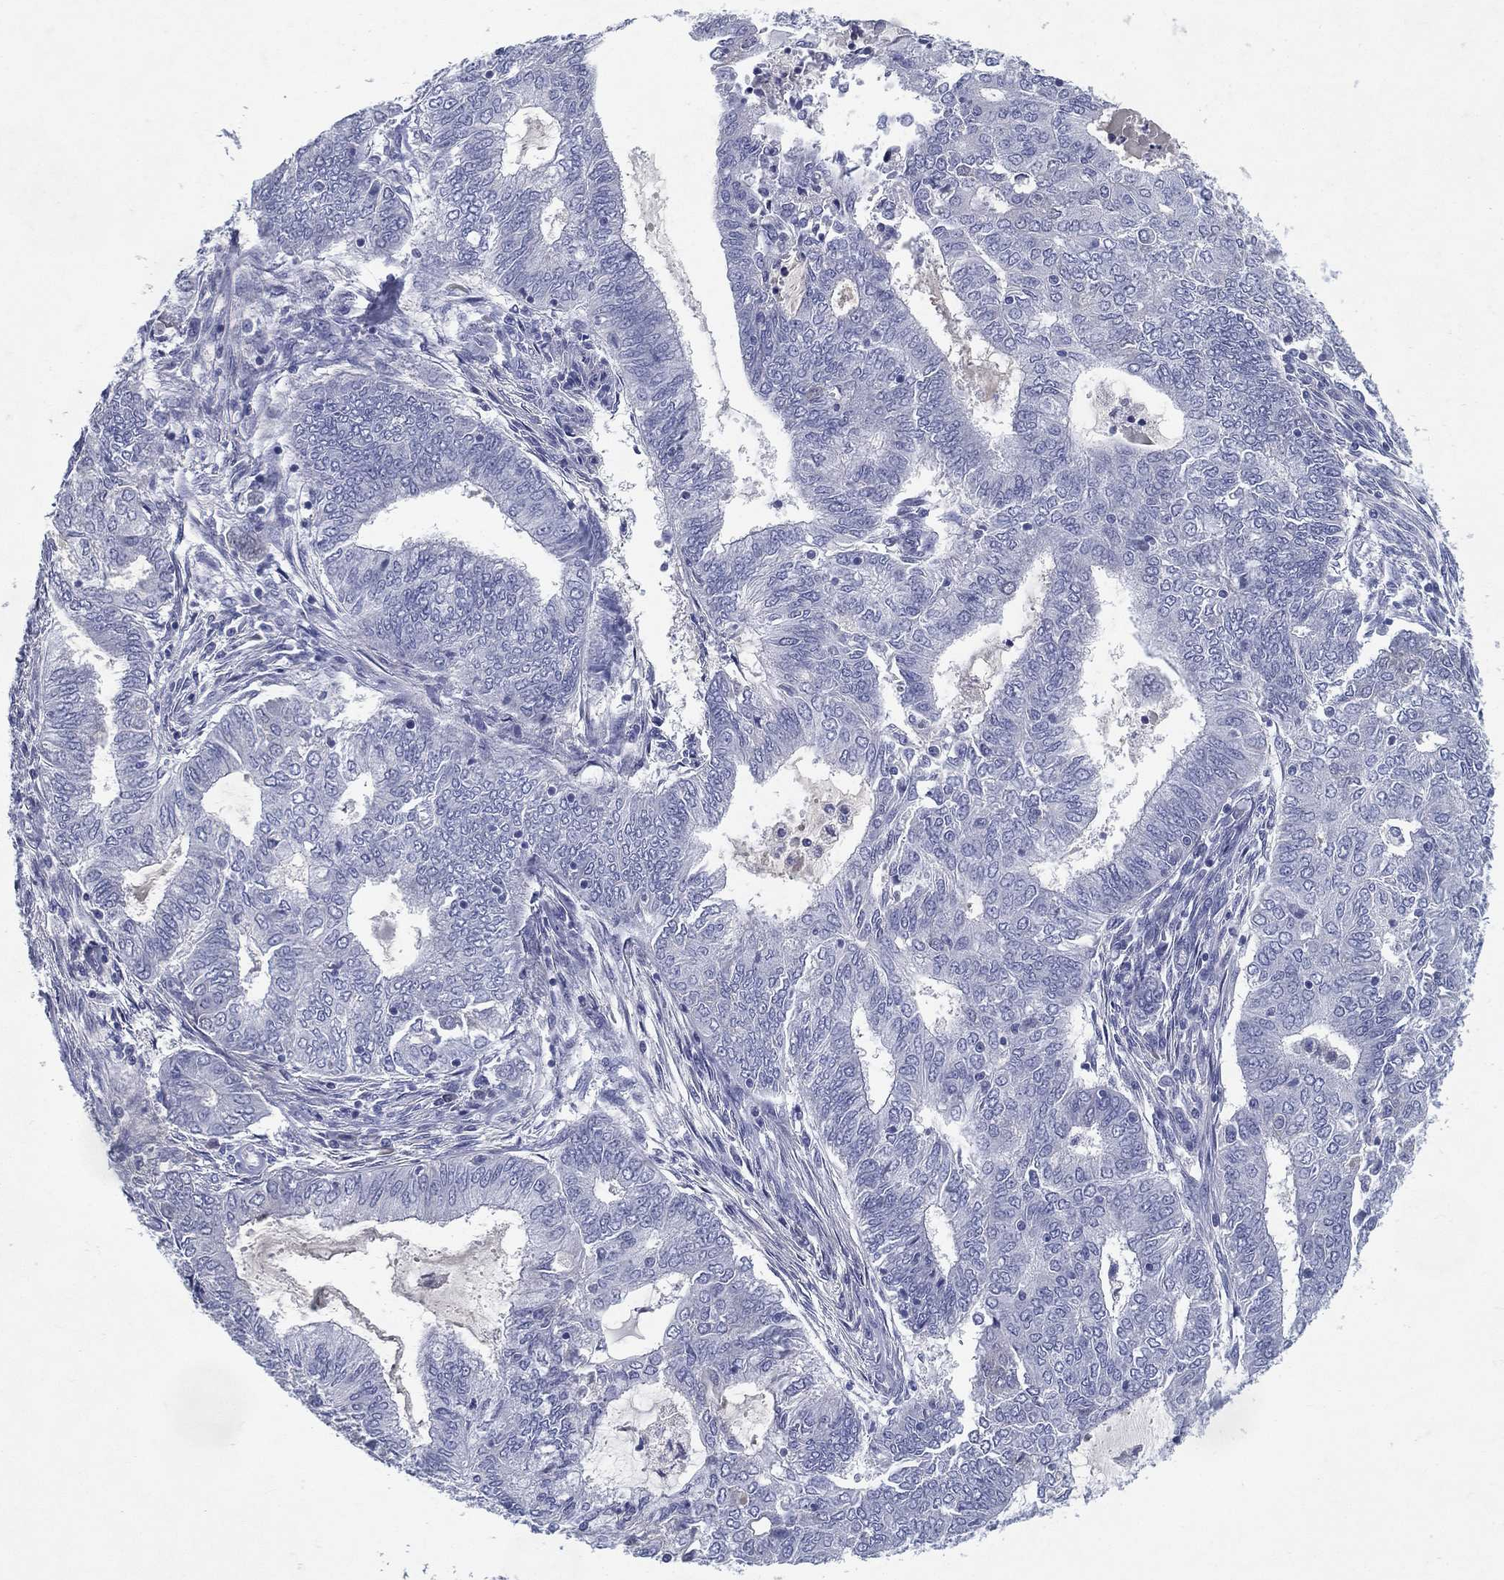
{"staining": {"intensity": "negative", "quantity": "none", "location": "none"}, "tissue": "endometrial cancer", "cell_type": "Tumor cells", "image_type": "cancer", "snomed": [{"axis": "morphology", "description": "Adenocarcinoma, NOS"}, {"axis": "topography", "description": "Endometrium"}], "caption": "Image shows no significant protein positivity in tumor cells of adenocarcinoma (endometrial).", "gene": "RGS13", "patient": {"sex": "female", "age": 62}}